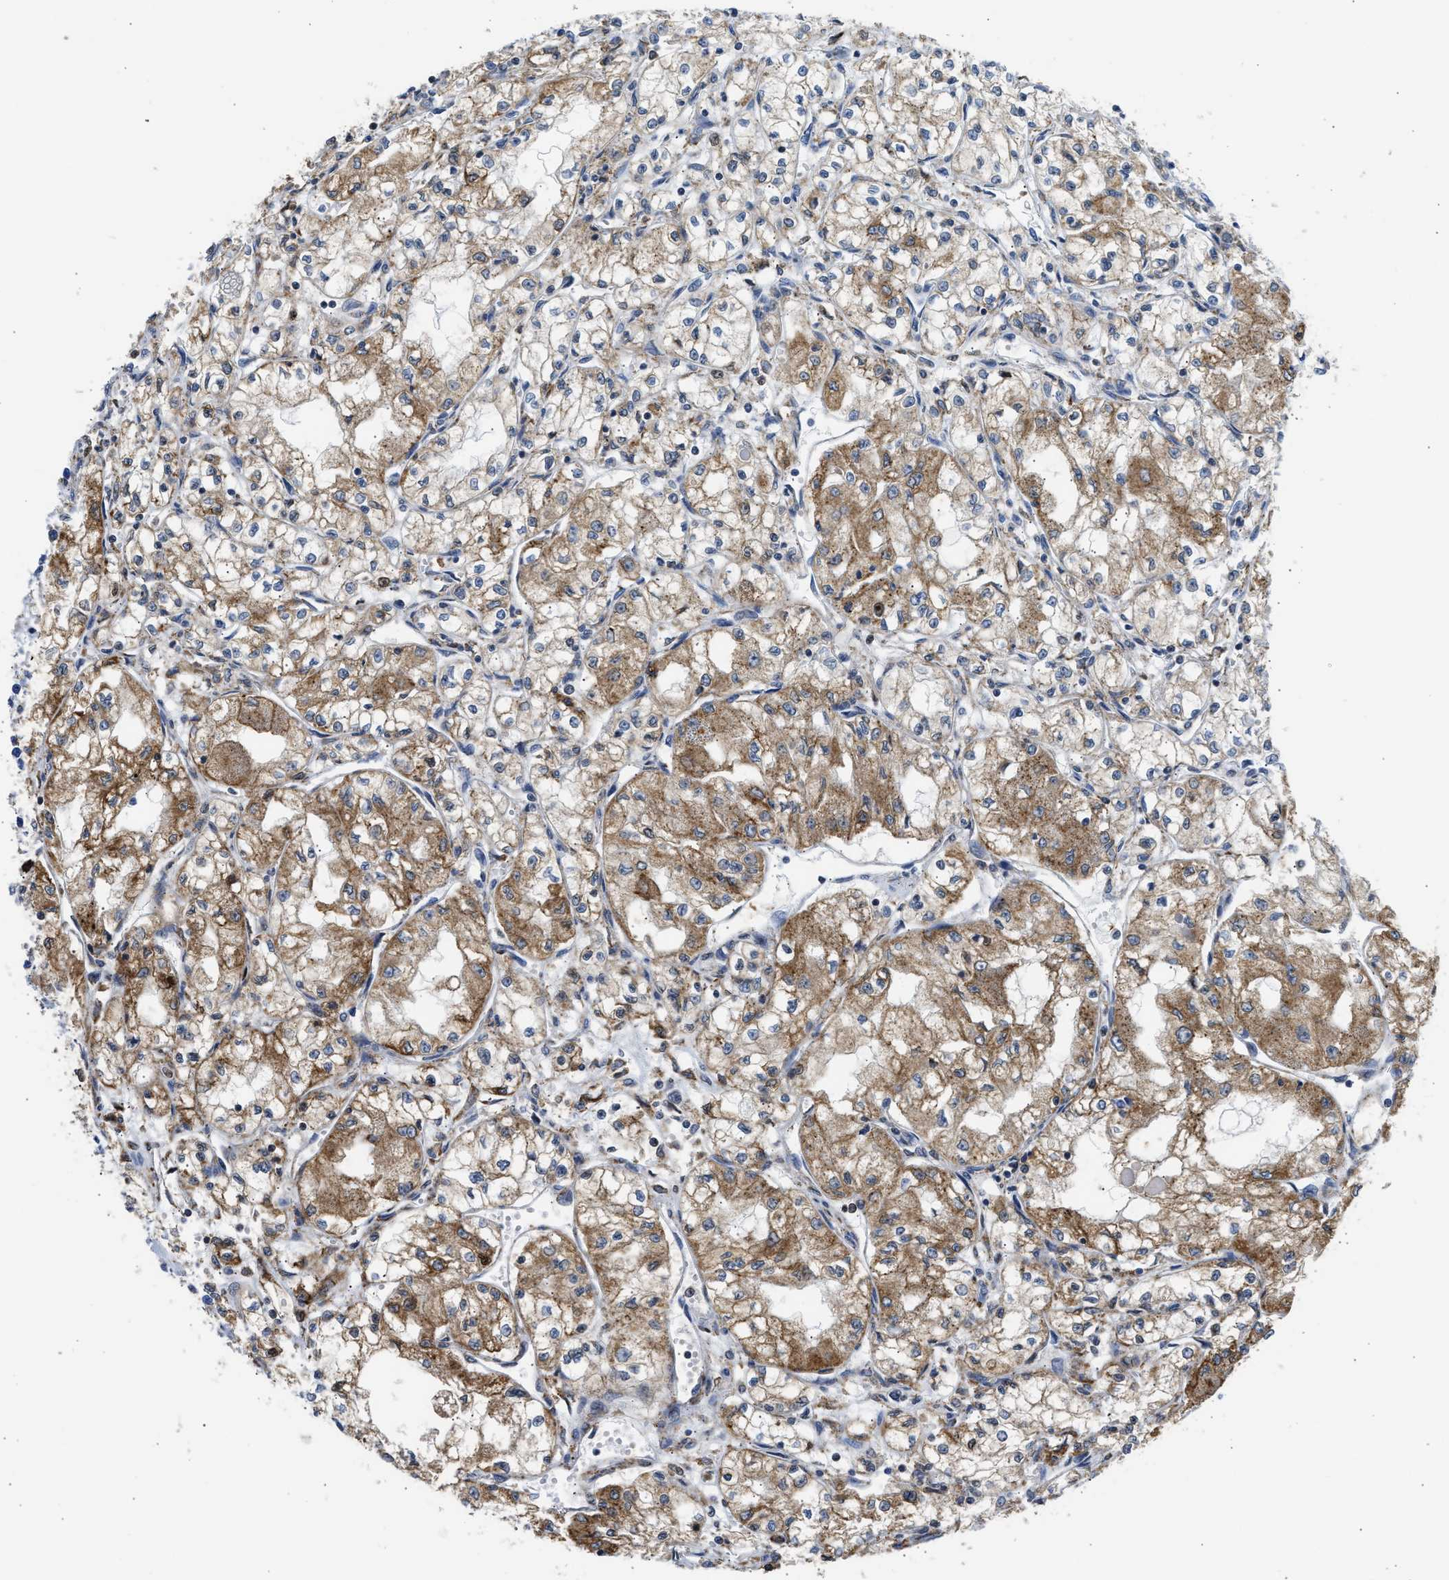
{"staining": {"intensity": "moderate", "quantity": ">75%", "location": "cytoplasmic/membranous"}, "tissue": "renal cancer", "cell_type": "Tumor cells", "image_type": "cancer", "snomed": [{"axis": "morphology", "description": "Normal tissue, NOS"}, {"axis": "morphology", "description": "Adenocarcinoma, NOS"}, {"axis": "topography", "description": "Kidney"}], "caption": "IHC staining of renal adenocarcinoma, which displays medium levels of moderate cytoplasmic/membranous staining in approximately >75% of tumor cells indicating moderate cytoplasmic/membranous protein staining. The staining was performed using DAB (3,3'-diaminobenzidine) (brown) for protein detection and nuclei were counterstained in hematoxylin (blue).", "gene": "CYCS", "patient": {"sex": "male", "age": 59}}